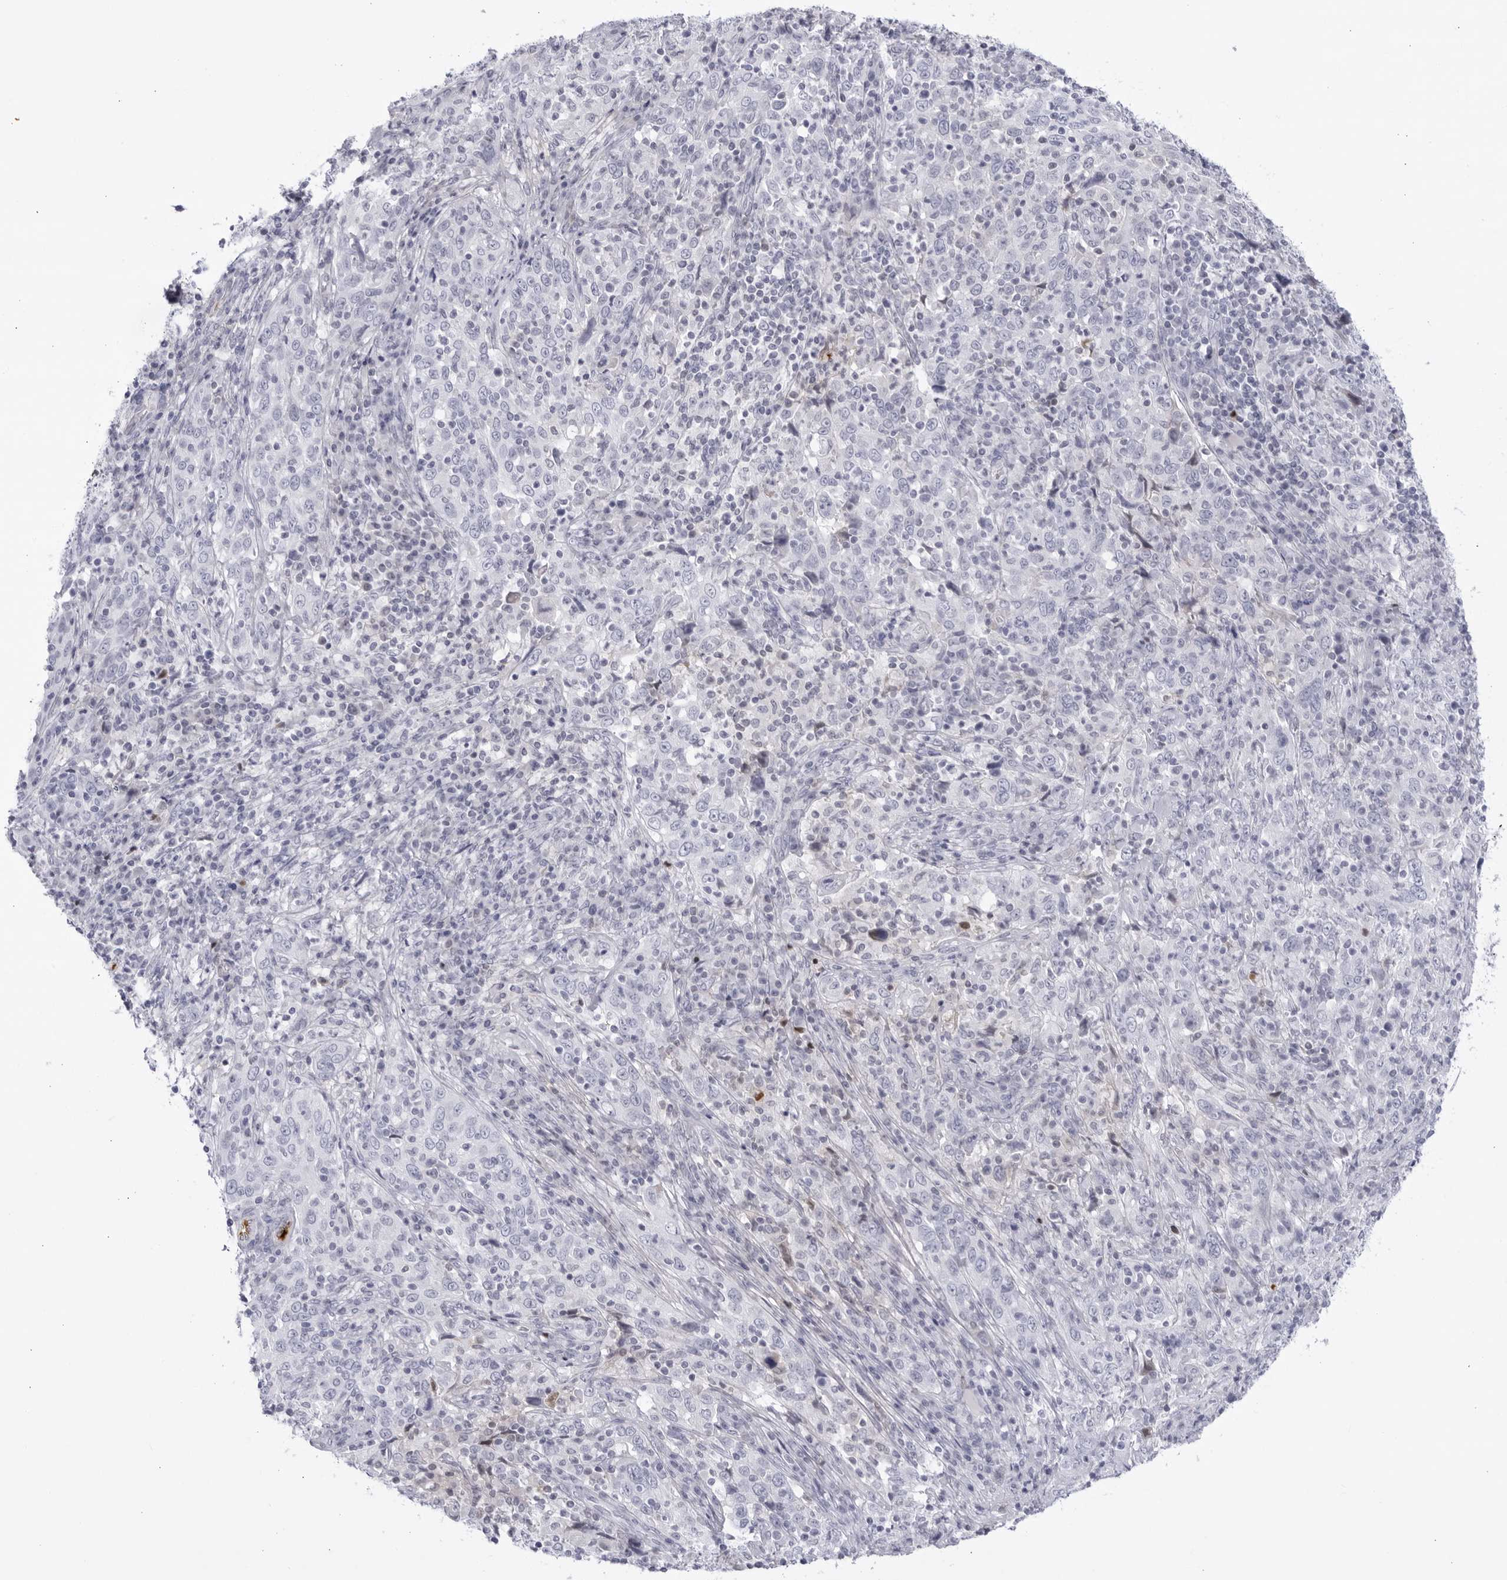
{"staining": {"intensity": "negative", "quantity": "none", "location": "none"}, "tissue": "cervical cancer", "cell_type": "Tumor cells", "image_type": "cancer", "snomed": [{"axis": "morphology", "description": "Squamous cell carcinoma, NOS"}, {"axis": "topography", "description": "Cervix"}], "caption": "Tumor cells show no significant expression in cervical cancer. The staining is performed using DAB (3,3'-diaminobenzidine) brown chromogen with nuclei counter-stained in using hematoxylin.", "gene": "CNBD1", "patient": {"sex": "female", "age": 46}}